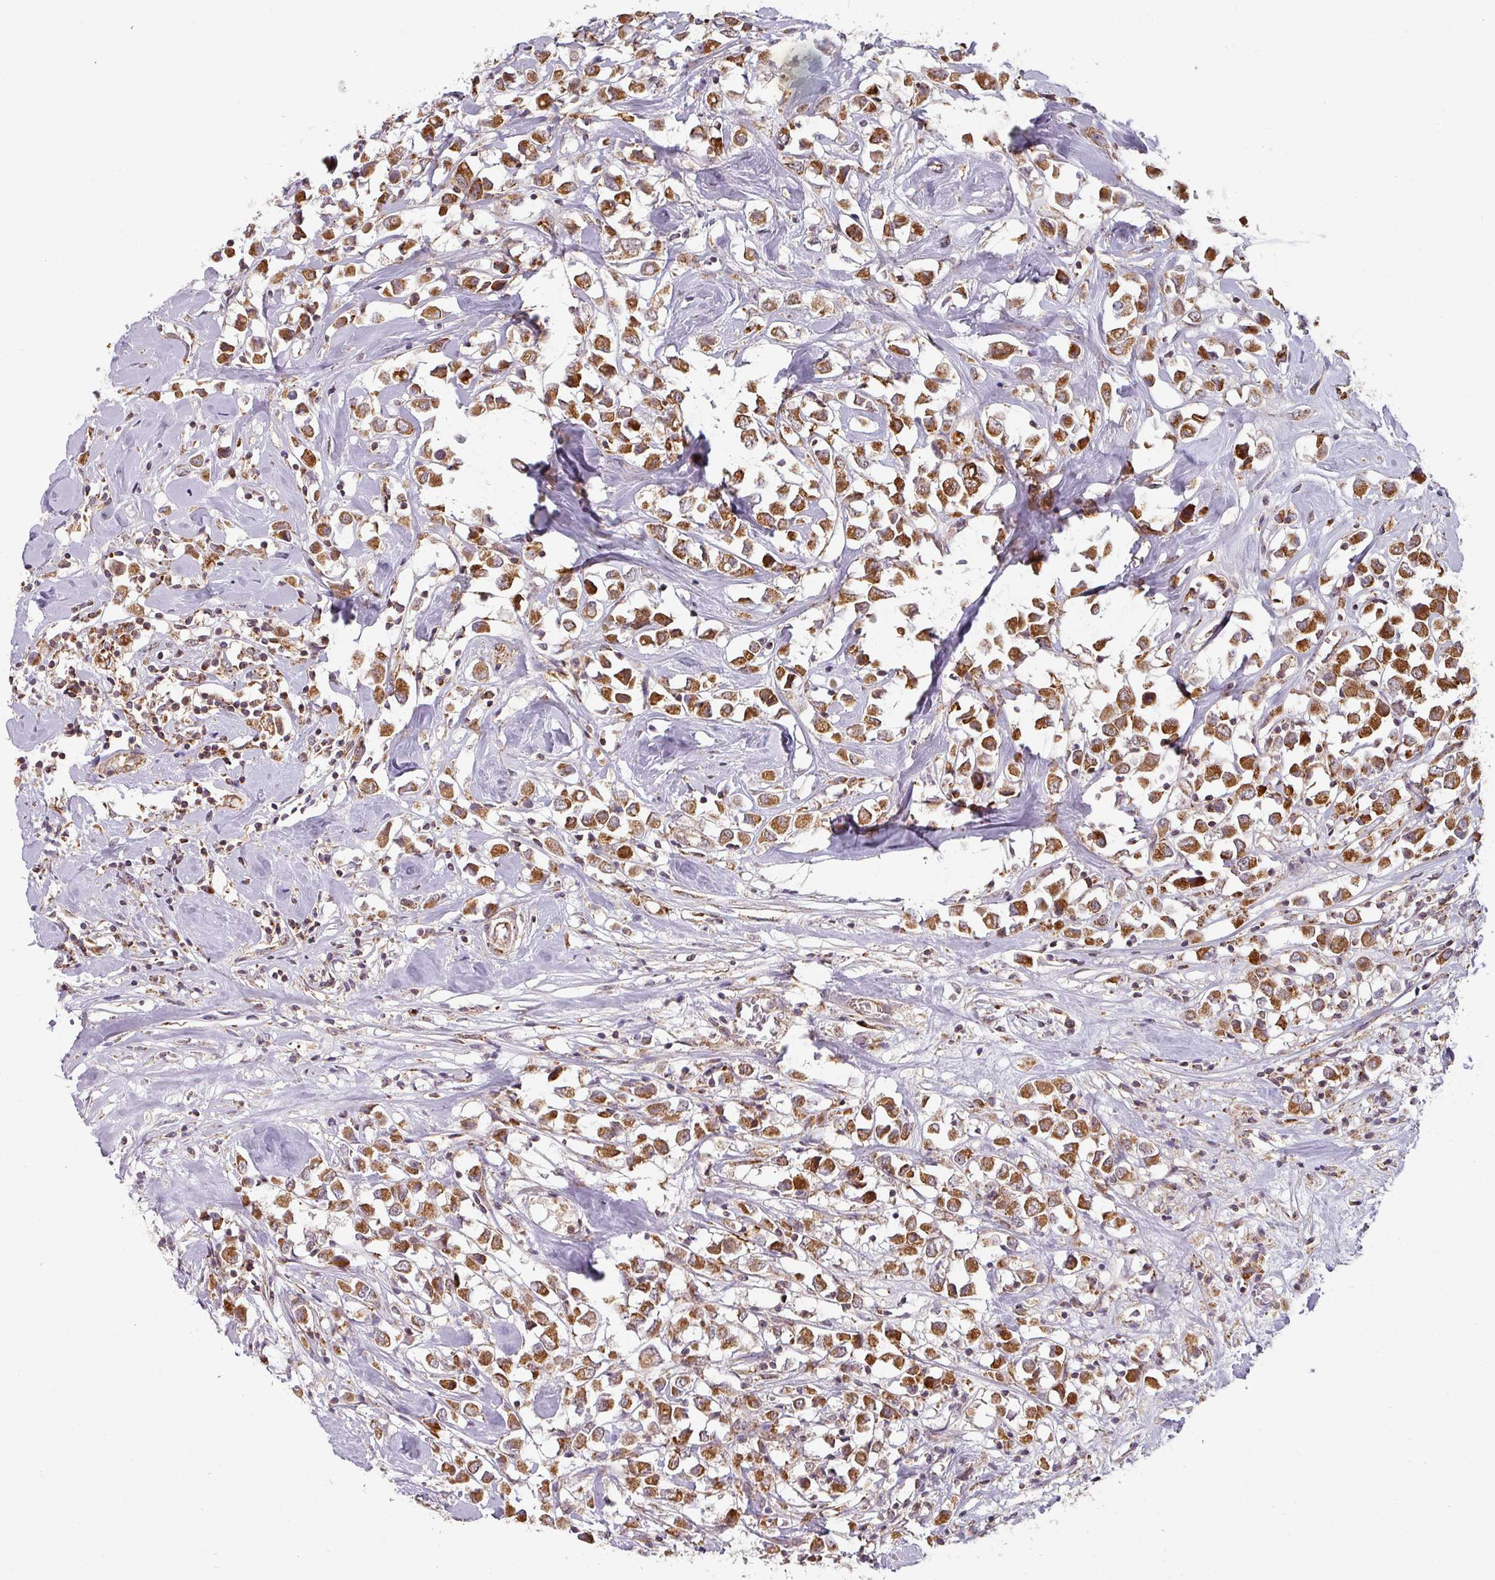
{"staining": {"intensity": "strong", "quantity": ">75%", "location": "cytoplasmic/membranous"}, "tissue": "breast cancer", "cell_type": "Tumor cells", "image_type": "cancer", "snomed": [{"axis": "morphology", "description": "Duct carcinoma"}, {"axis": "topography", "description": "Breast"}], "caption": "Invasive ductal carcinoma (breast) stained with immunohistochemistry (IHC) exhibits strong cytoplasmic/membranous positivity in approximately >75% of tumor cells. The protein is stained brown, and the nuclei are stained in blue (DAB (3,3'-diaminobenzidine) IHC with brightfield microscopy, high magnification).", "gene": "MRPS16", "patient": {"sex": "female", "age": 61}}